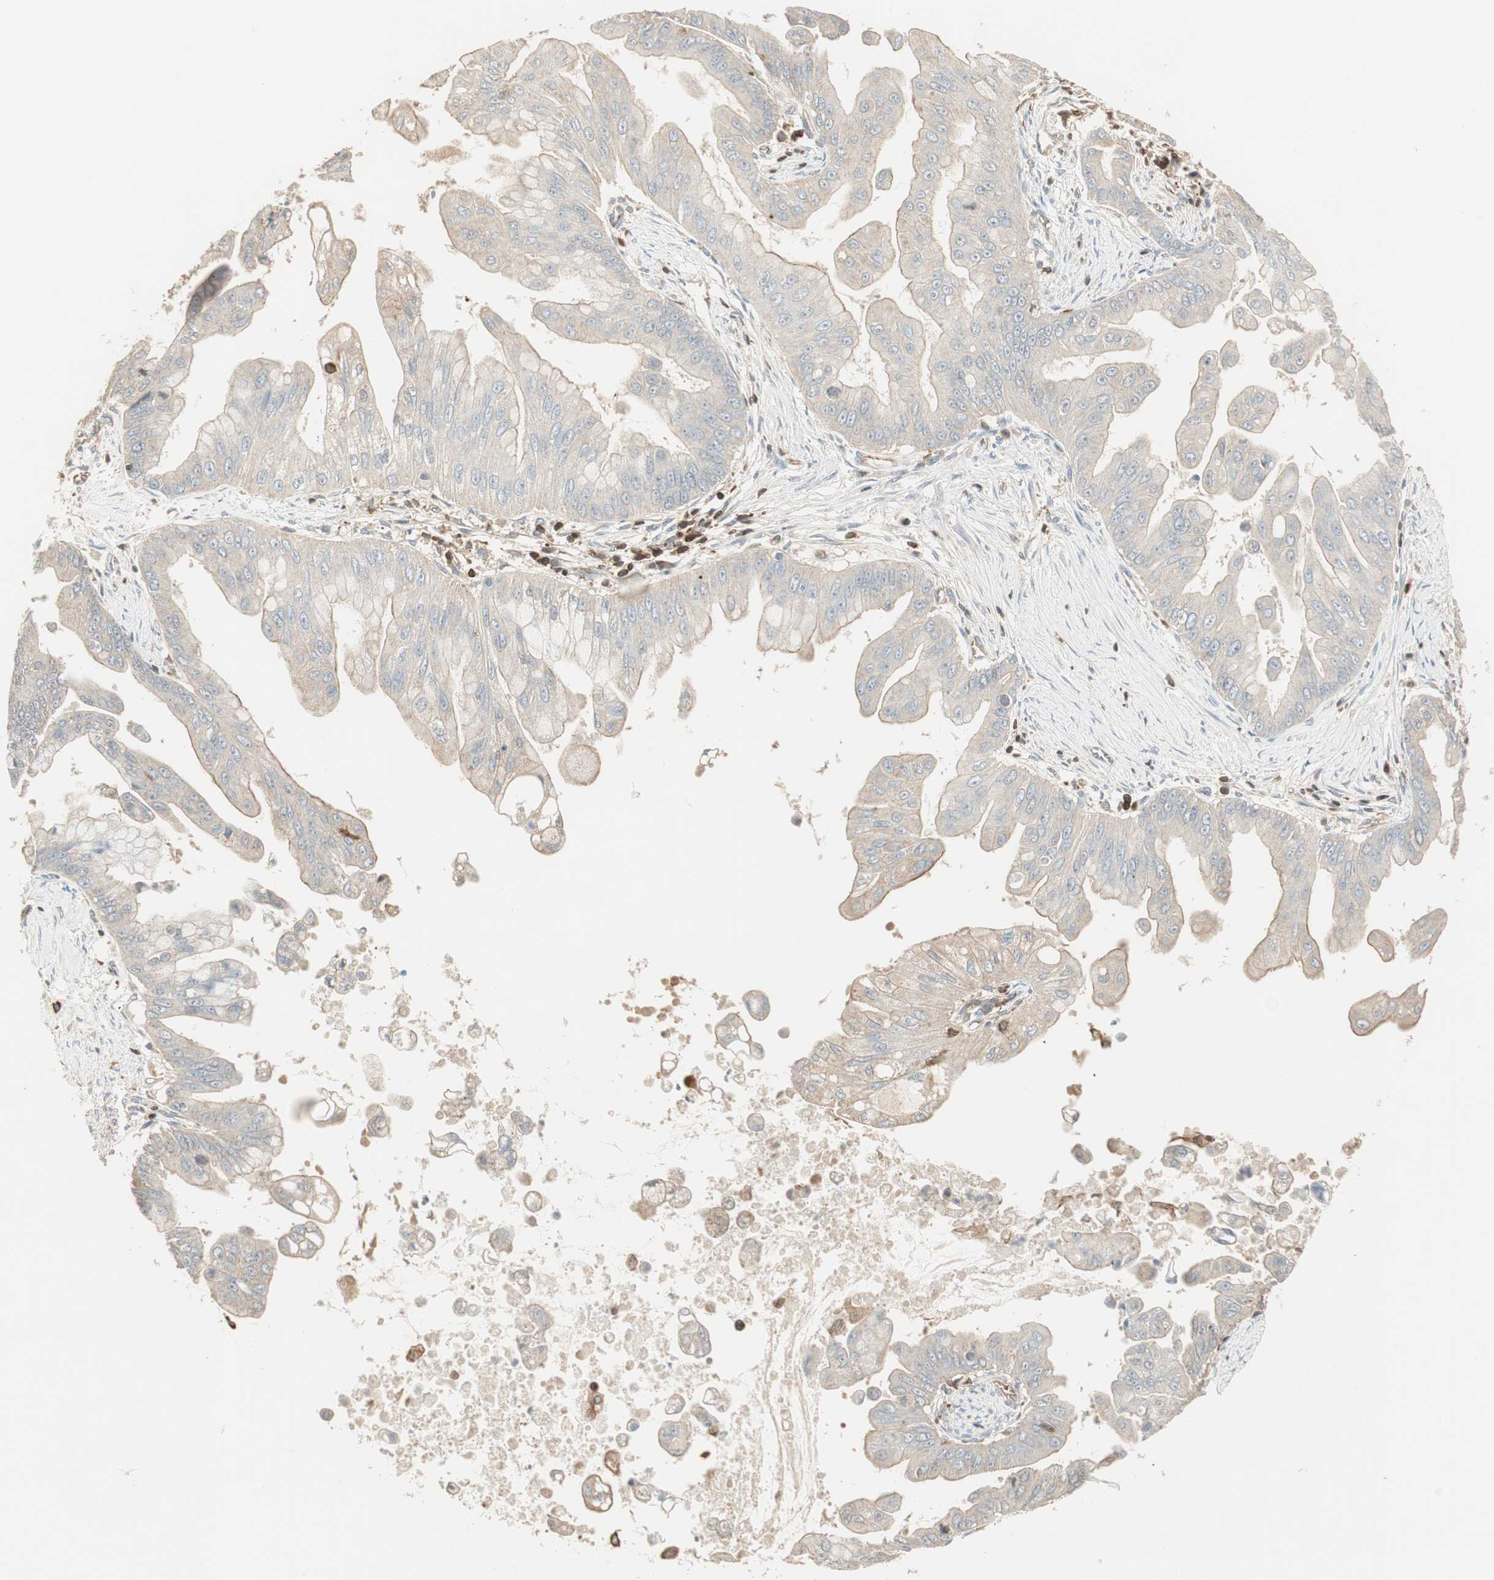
{"staining": {"intensity": "weak", "quantity": "25%-75%", "location": "cytoplasmic/membranous"}, "tissue": "pancreatic cancer", "cell_type": "Tumor cells", "image_type": "cancer", "snomed": [{"axis": "morphology", "description": "Adenocarcinoma, NOS"}, {"axis": "topography", "description": "Pancreas"}], "caption": "Protein positivity by IHC shows weak cytoplasmic/membranous expression in about 25%-75% of tumor cells in adenocarcinoma (pancreatic).", "gene": "CRLF3", "patient": {"sex": "female", "age": 75}}